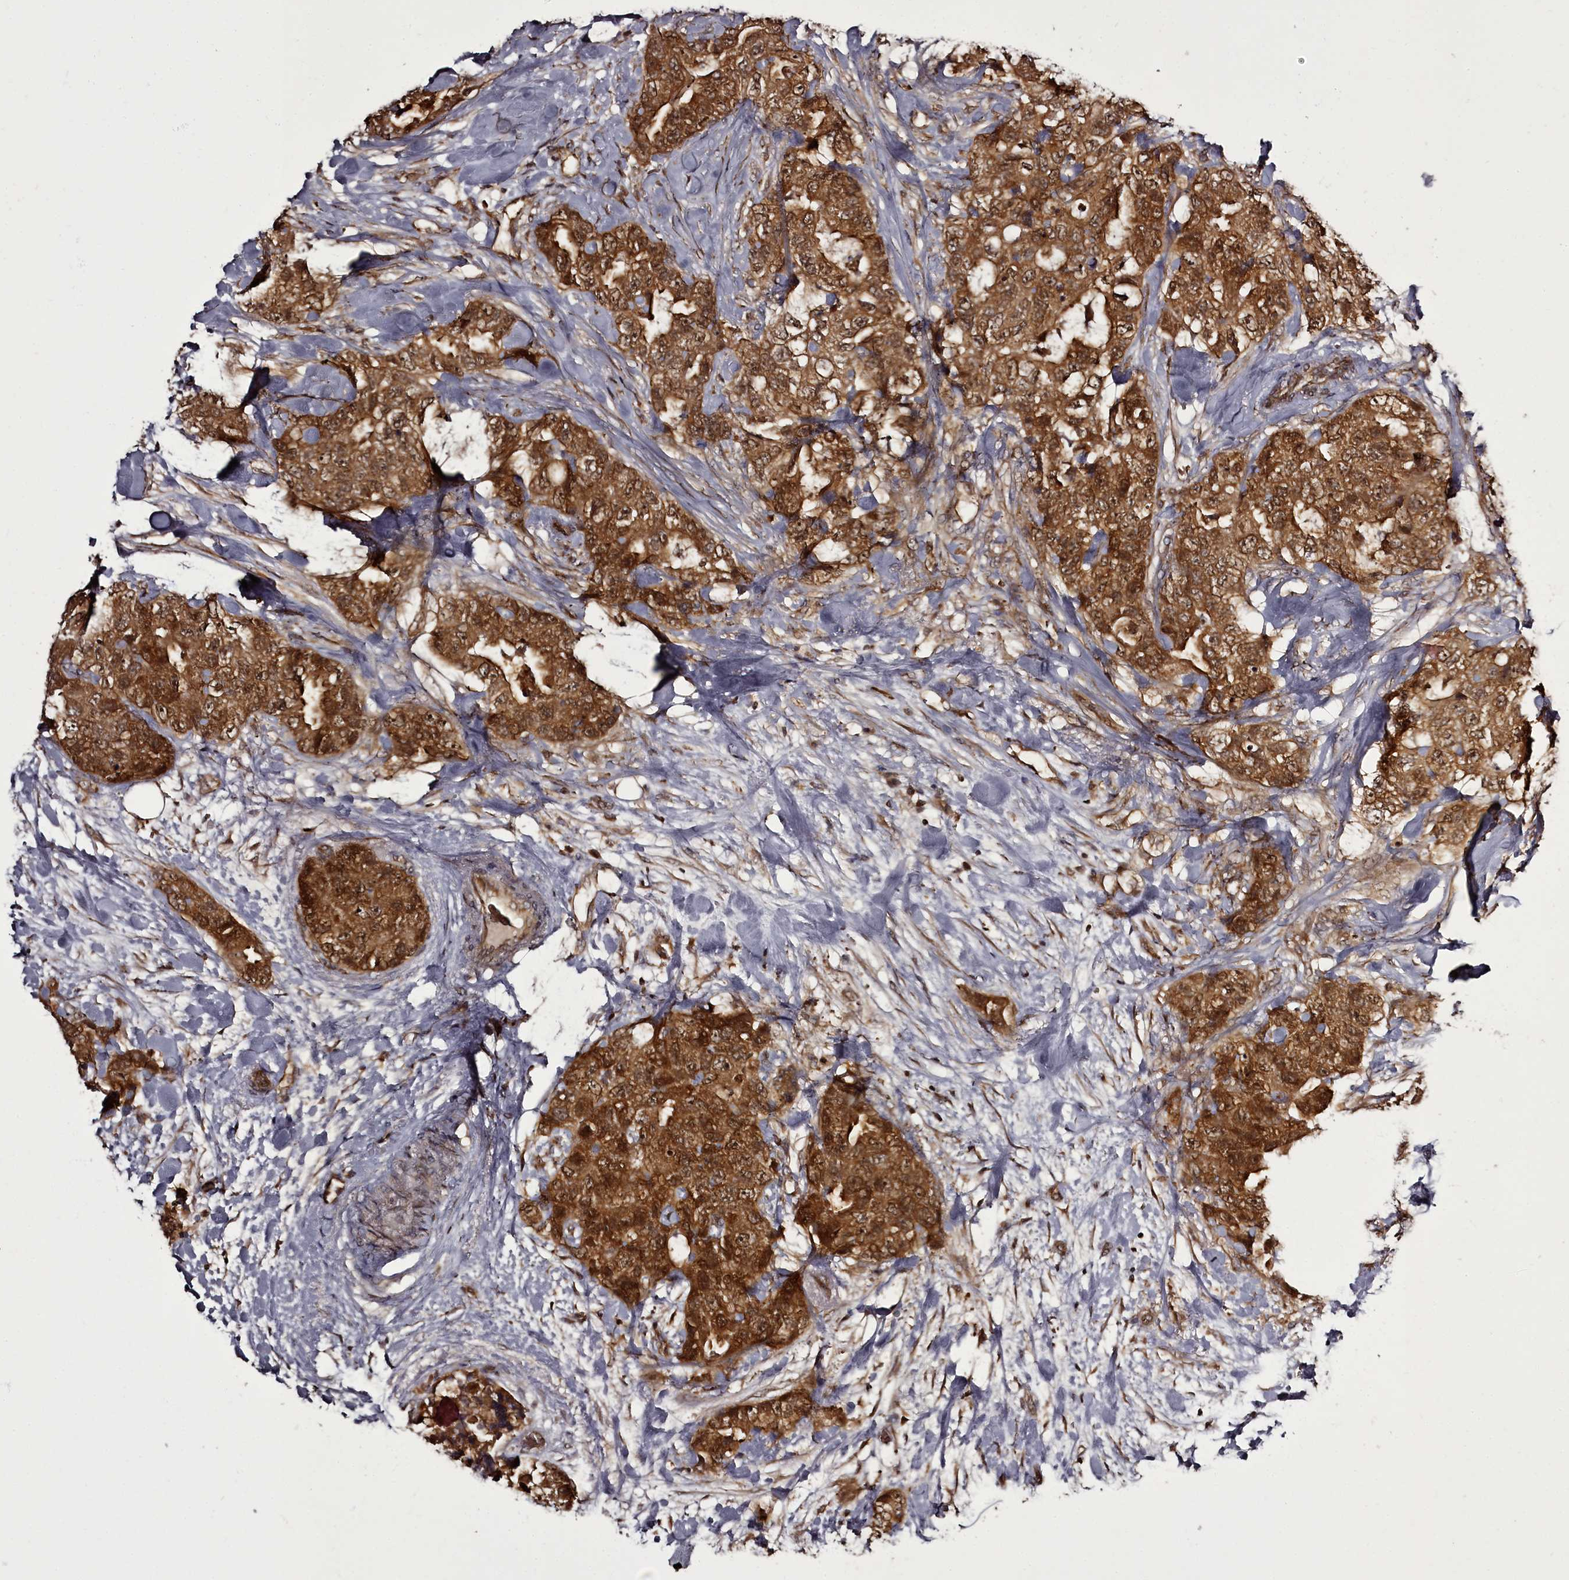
{"staining": {"intensity": "strong", "quantity": ">75%", "location": "cytoplasmic/membranous,nuclear"}, "tissue": "breast cancer", "cell_type": "Tumor cells", "image_type": "cancer", "snomed": [{"axis": "morphology", "description": "Duct carcinoma"}, {"axis": "topography", "description": "Breast"}], "caption": "Tumor cells display strong cytoplasmic/membranous and nuclear expression in approximately >75% of cells in breast cancer (infiltrating ductal carcinoma).", "gene": "PCBP2", "patient": {"sex": "female", "age": 62}}